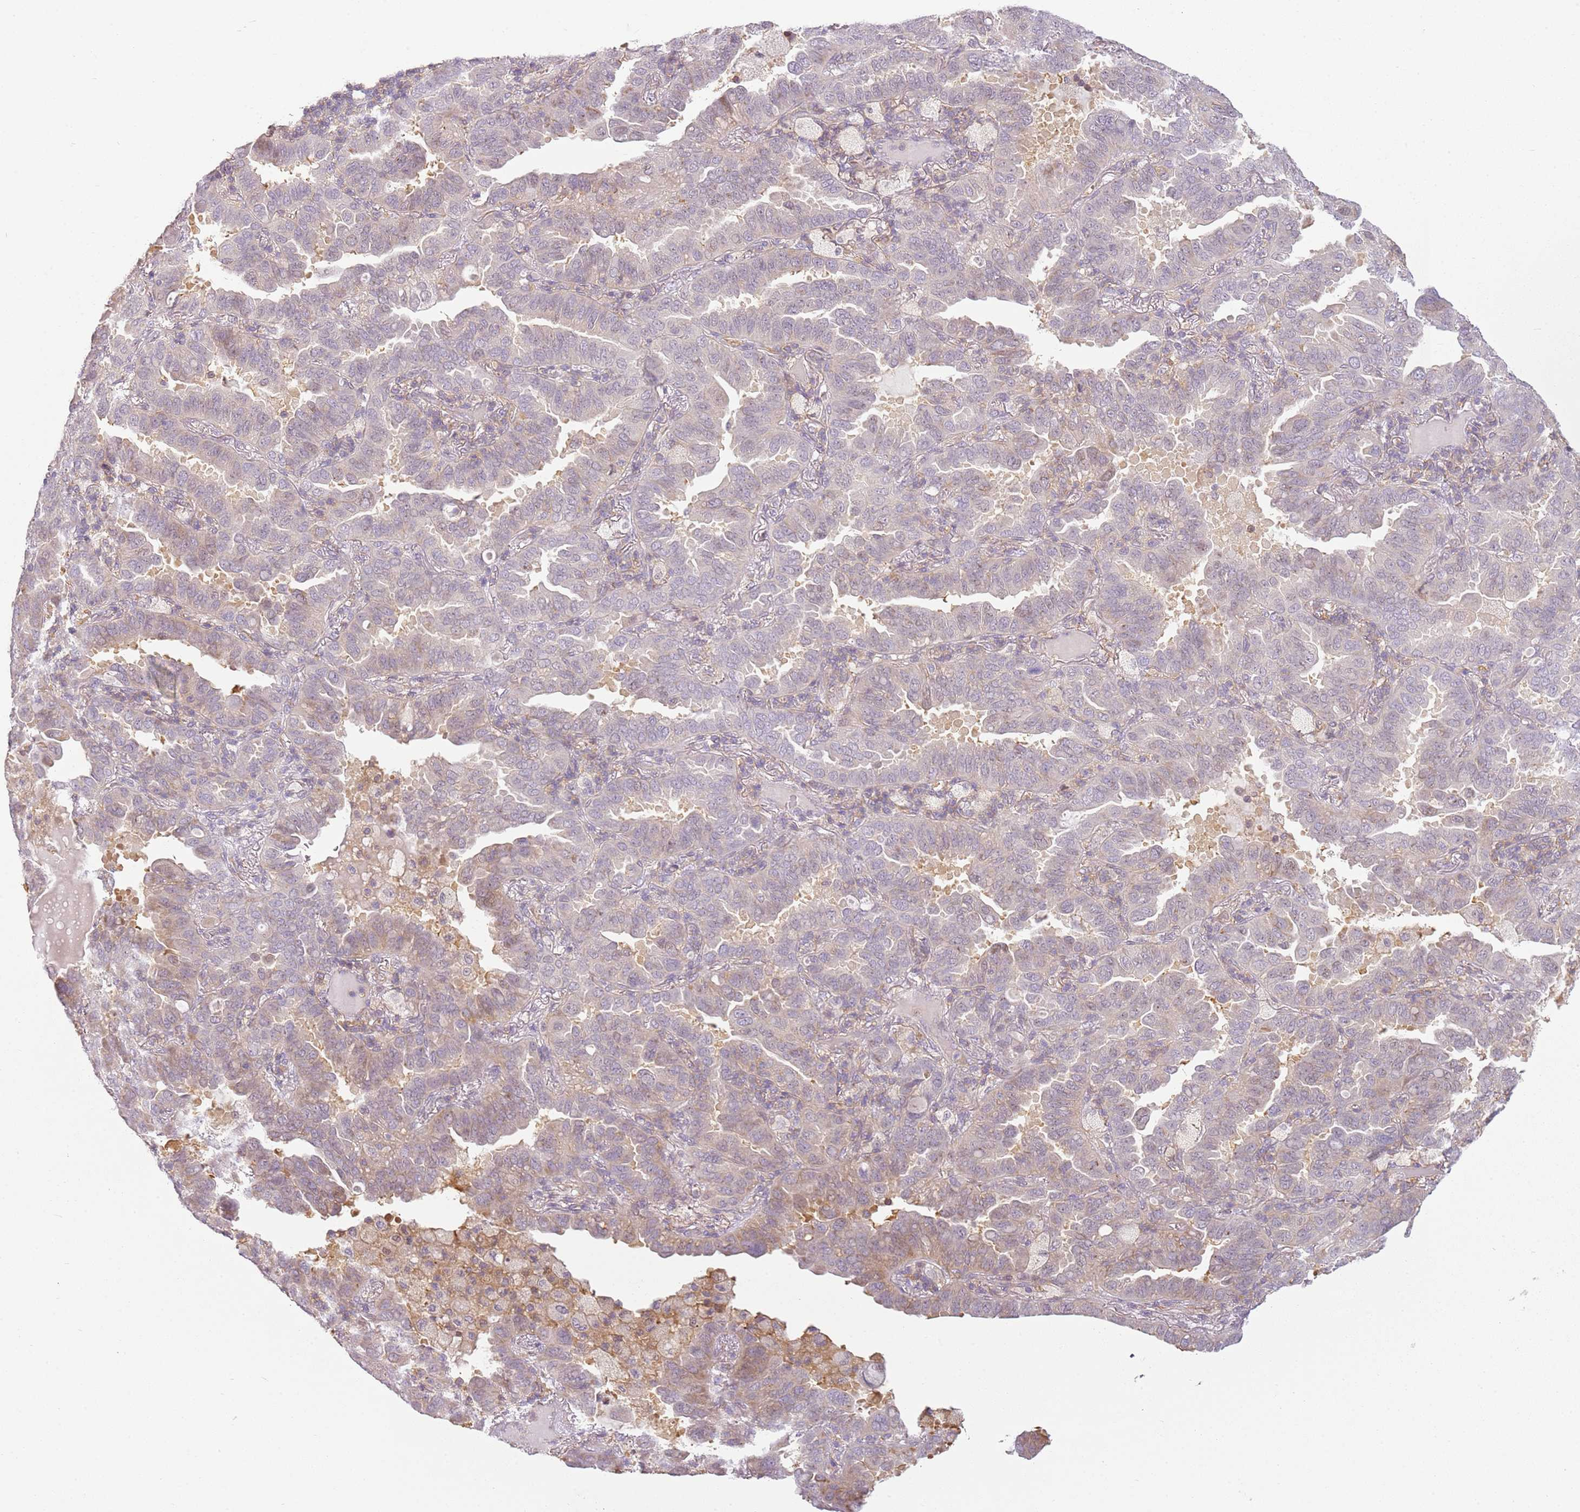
{"staining": {"intensity": "weak", "quantity": "<25%", "location": "cytoplasmic/membranous"}, "tissue": "lung cancer", "cell_type": "Tumor cells", "image_type": "cancer", "snomed": [{"axis": "morphology", "description": "Adenocarcinoma, NOS"}, {"axis": "topography", "description": "Lung"}], "caption": "DAB immunohistochemical staining of lung cancer (adenocarcinoma) exhibits no significant positivity in tumor cells. (Brightfield microscopy of DAB immunohistochemistry (IHC) at high magnification).", "gene": "DEFB116", "patient": {"sex": "male", "age": 64}}